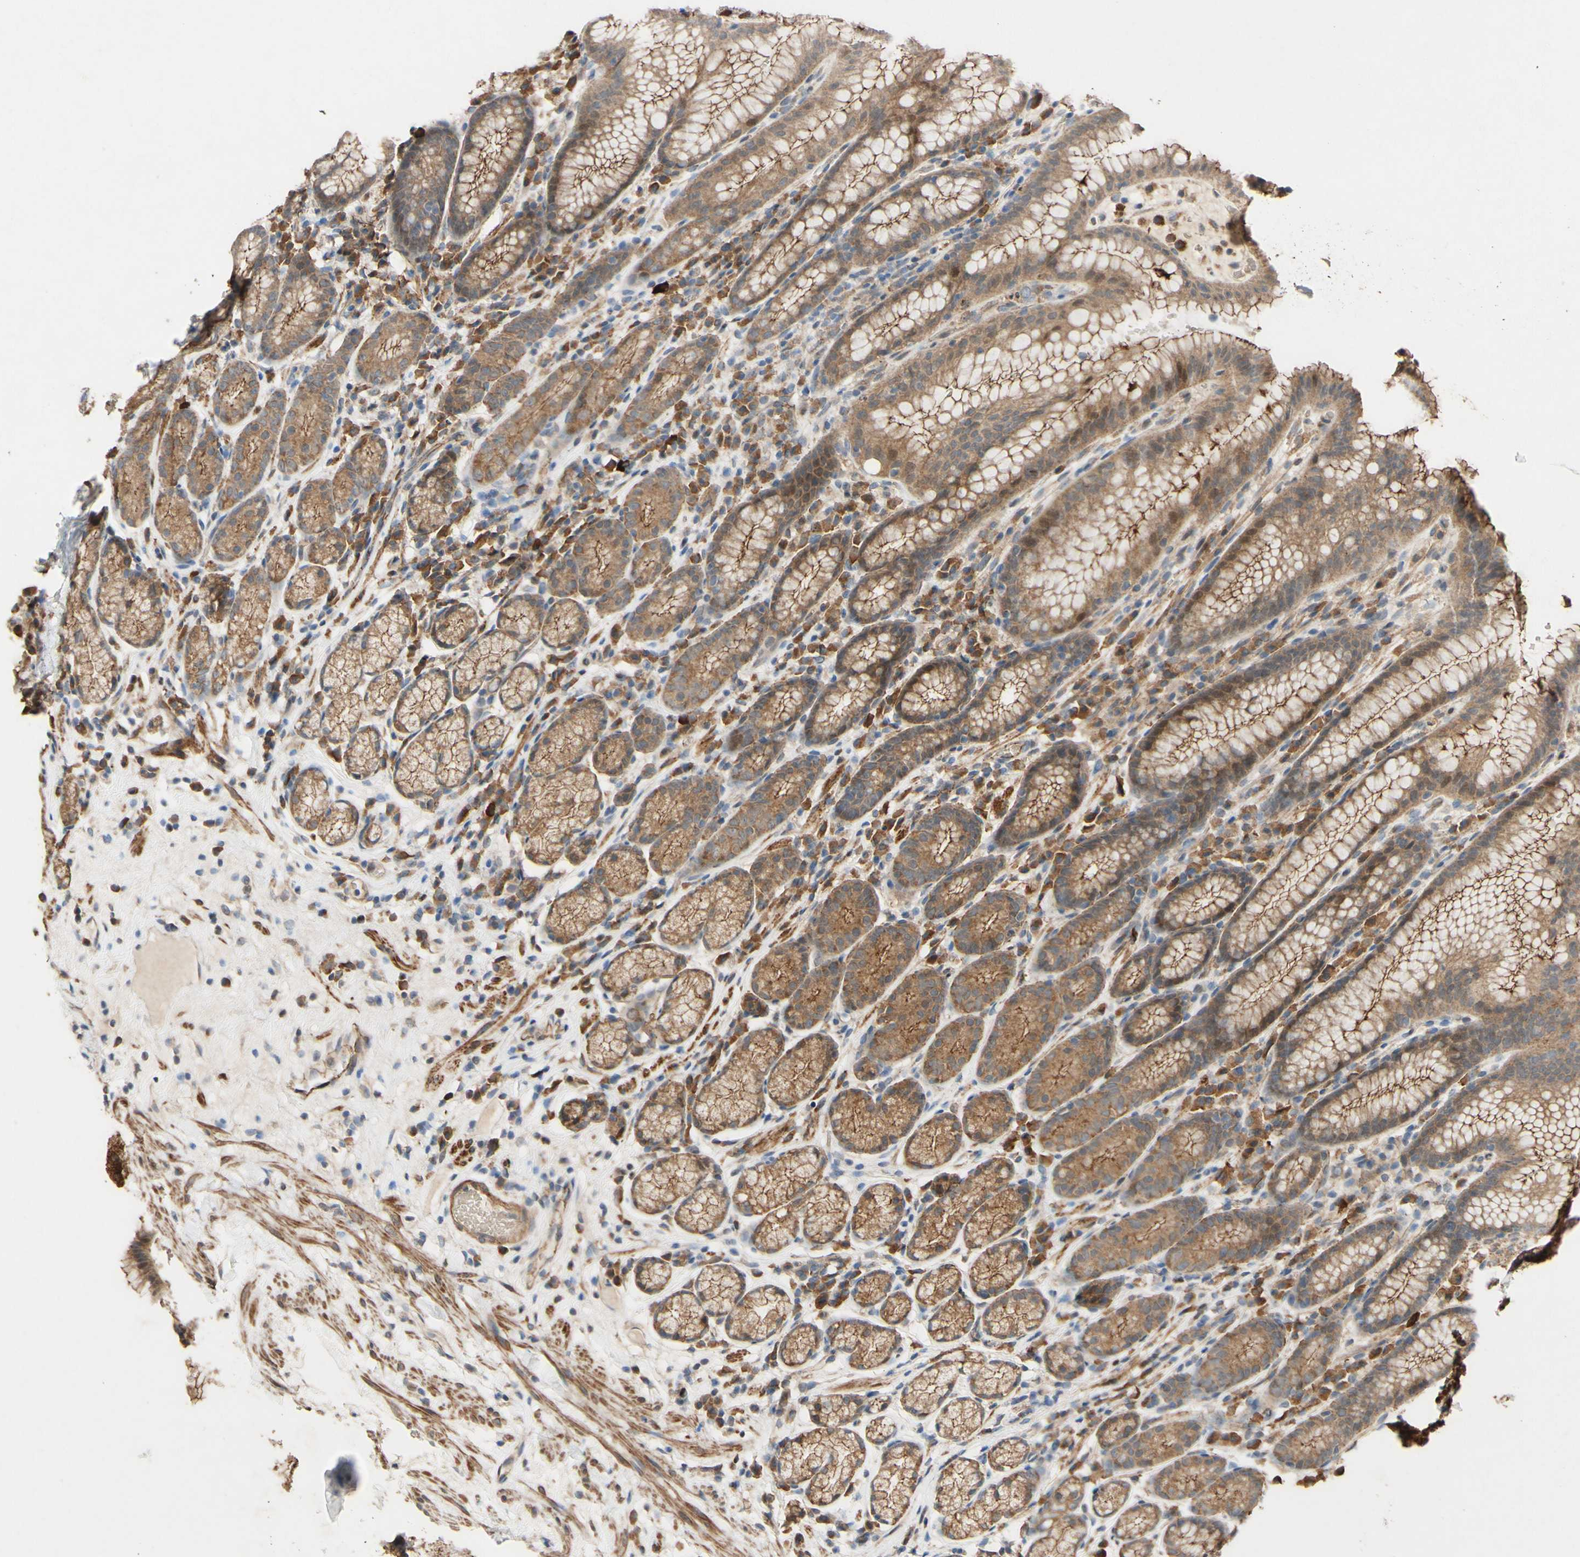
{"staining": {"intensity": "moderate", "quantity": ">75%", "location": "cytoplasmic/membranous"}, "tissue": "stomach", "cell_type": "Glandular cells", "image_type": "normal", "snomed": [{"axis": "morphology", "description": "Normal tissue, NOS"}, {"axis": "topography", "description": "Stomach, lower"}], "caption": "Human stomach stained with a brown dye reveals moderate cytoplasmic/membranous positive staining in approximately >75% of glandular cells.", "gene": "PDGFB", "patient": {"sex": "male", "age": 52}}